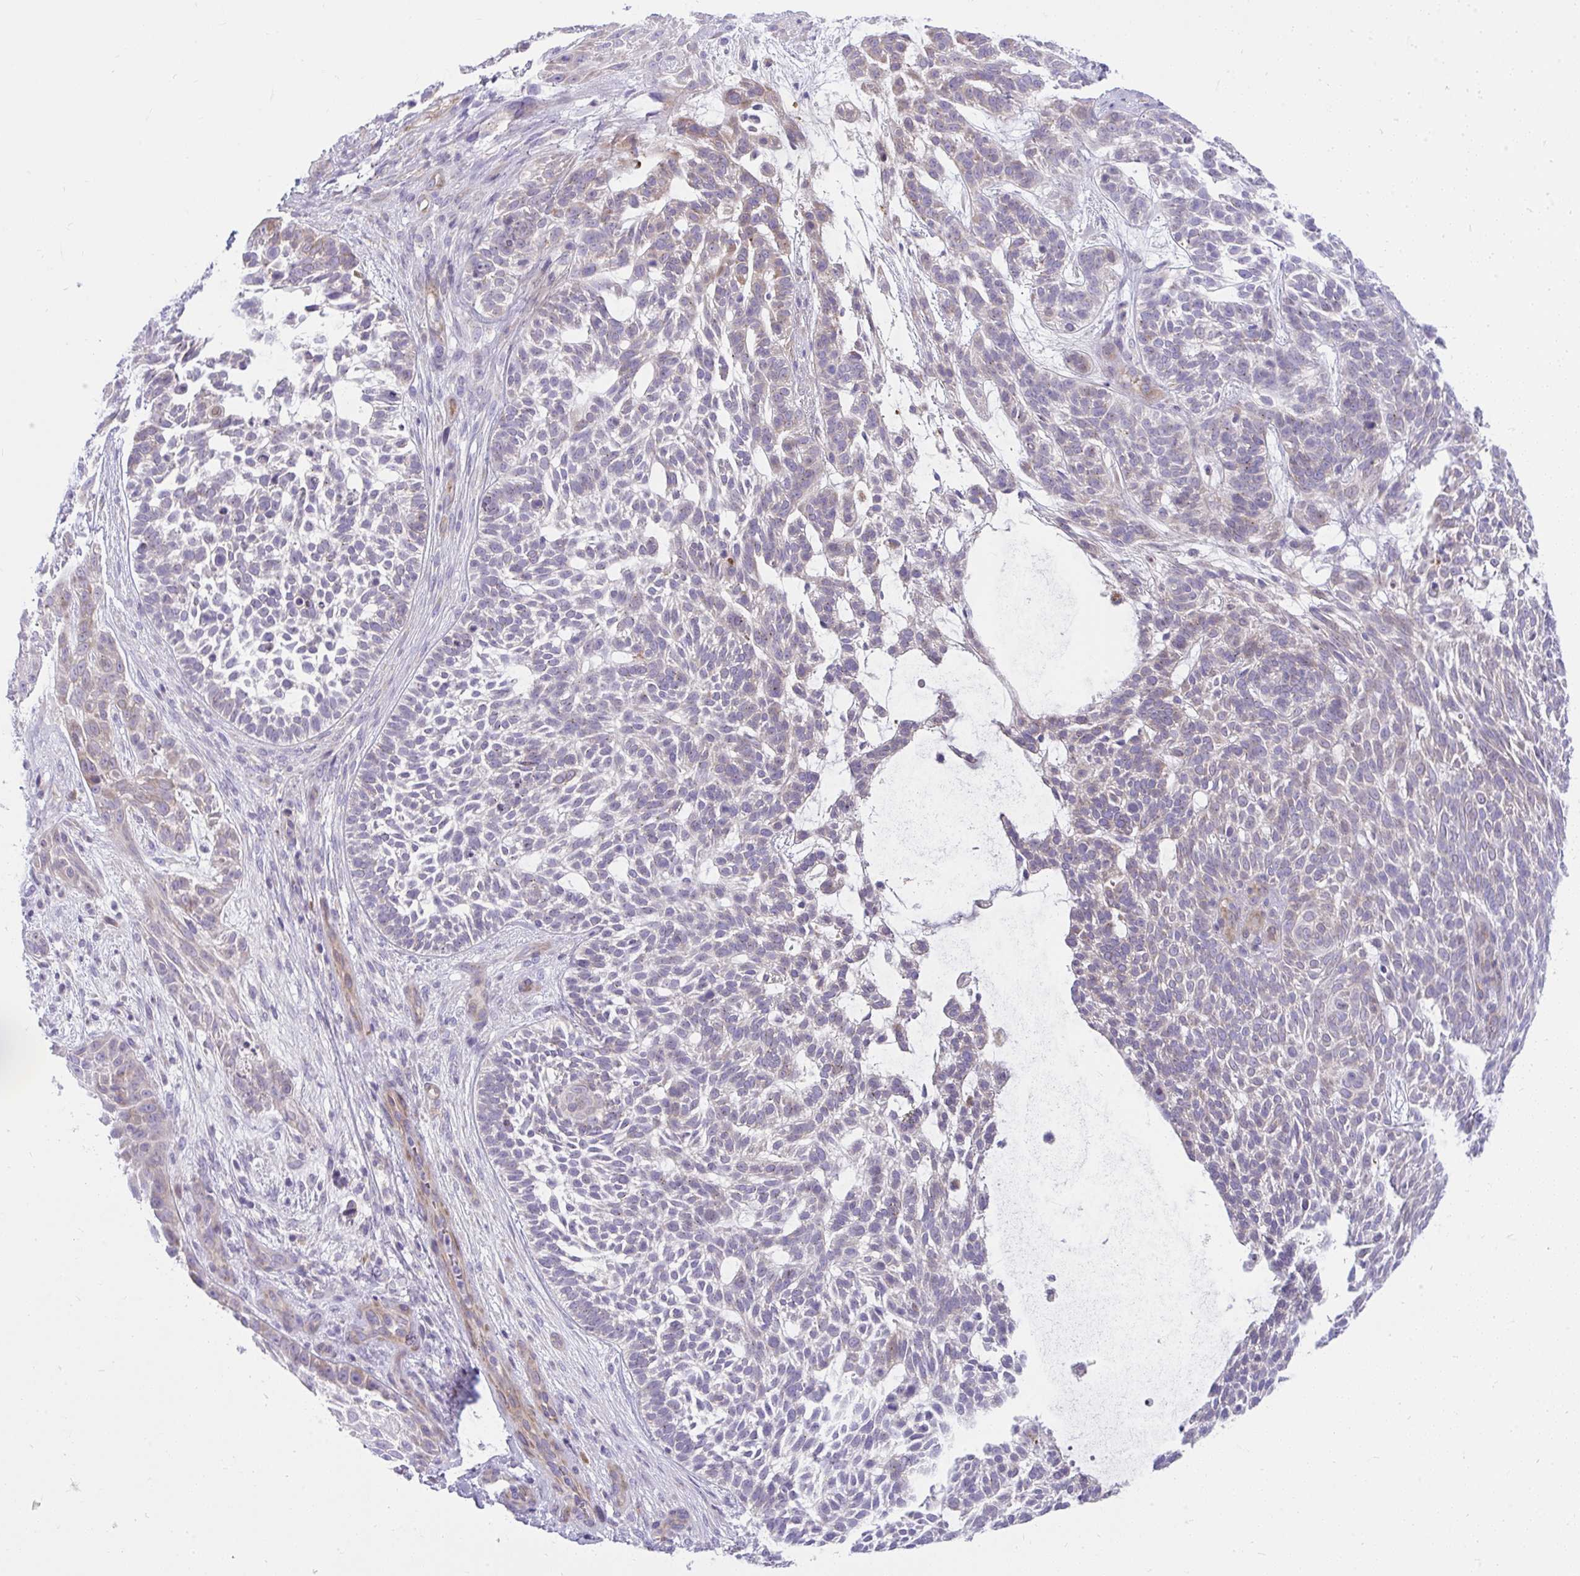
{"staining": {"intensity": "weak", "quantity": "<25%", "location": "cytoplasmic/membranous"}, "tissue": "skin cancer", "cell_type": "Tumor cells", "image_type": "cancer", "snomed": [{"axis": "morphology", "description": "Basal cell carcinoma"}, {"axis": "topography", "description": "Skin"}, {"axis": "topography", "description": "Skin, foot"}], "caption": "Protein analysis of skin cancer (basal cell carcinoma) shows no significant positivity in tumor cells.", "gene": "PIGZ", "patient": {"sex": "female", "age": 77}}